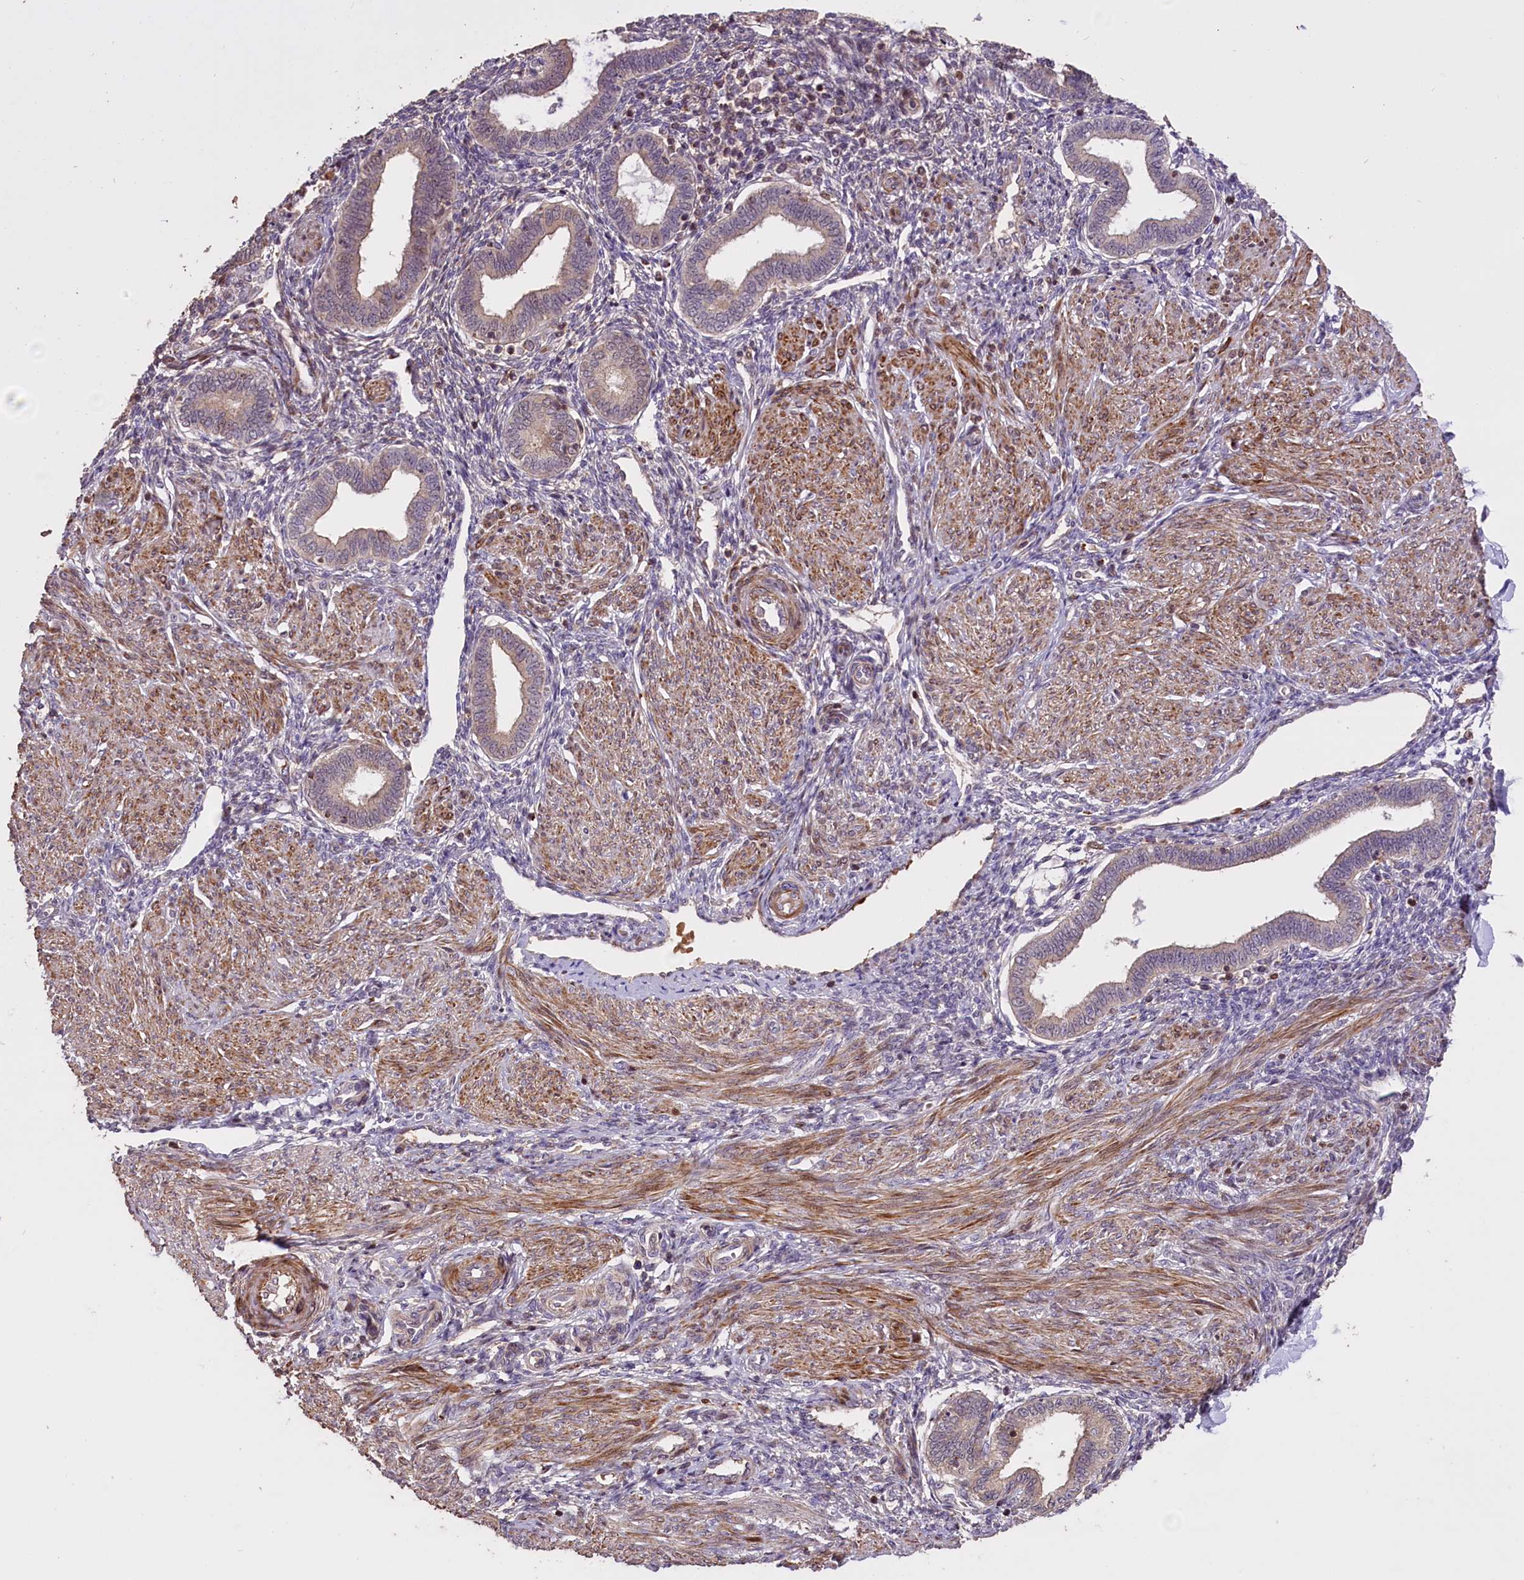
{"staining": {"intensity": "weak", "quantity": "<25%", "location": "cytoplasmic/membranous"}, "tissue": "endometrium", "cell_type": "Cells in endometrial stroma", "image_type": "normal", "snomed": [{"axis": "morphology", "description": "Normal tissue, NOS"}, {"axis": "topography", "description": "Endometrium"}], "caption": "This is an IHC histopathology image of unremarkable endometrium. There is no expression in cells in endometrial stroma.", "gene": "ENHO", "patient": {"sex": "female", "age": 53}}